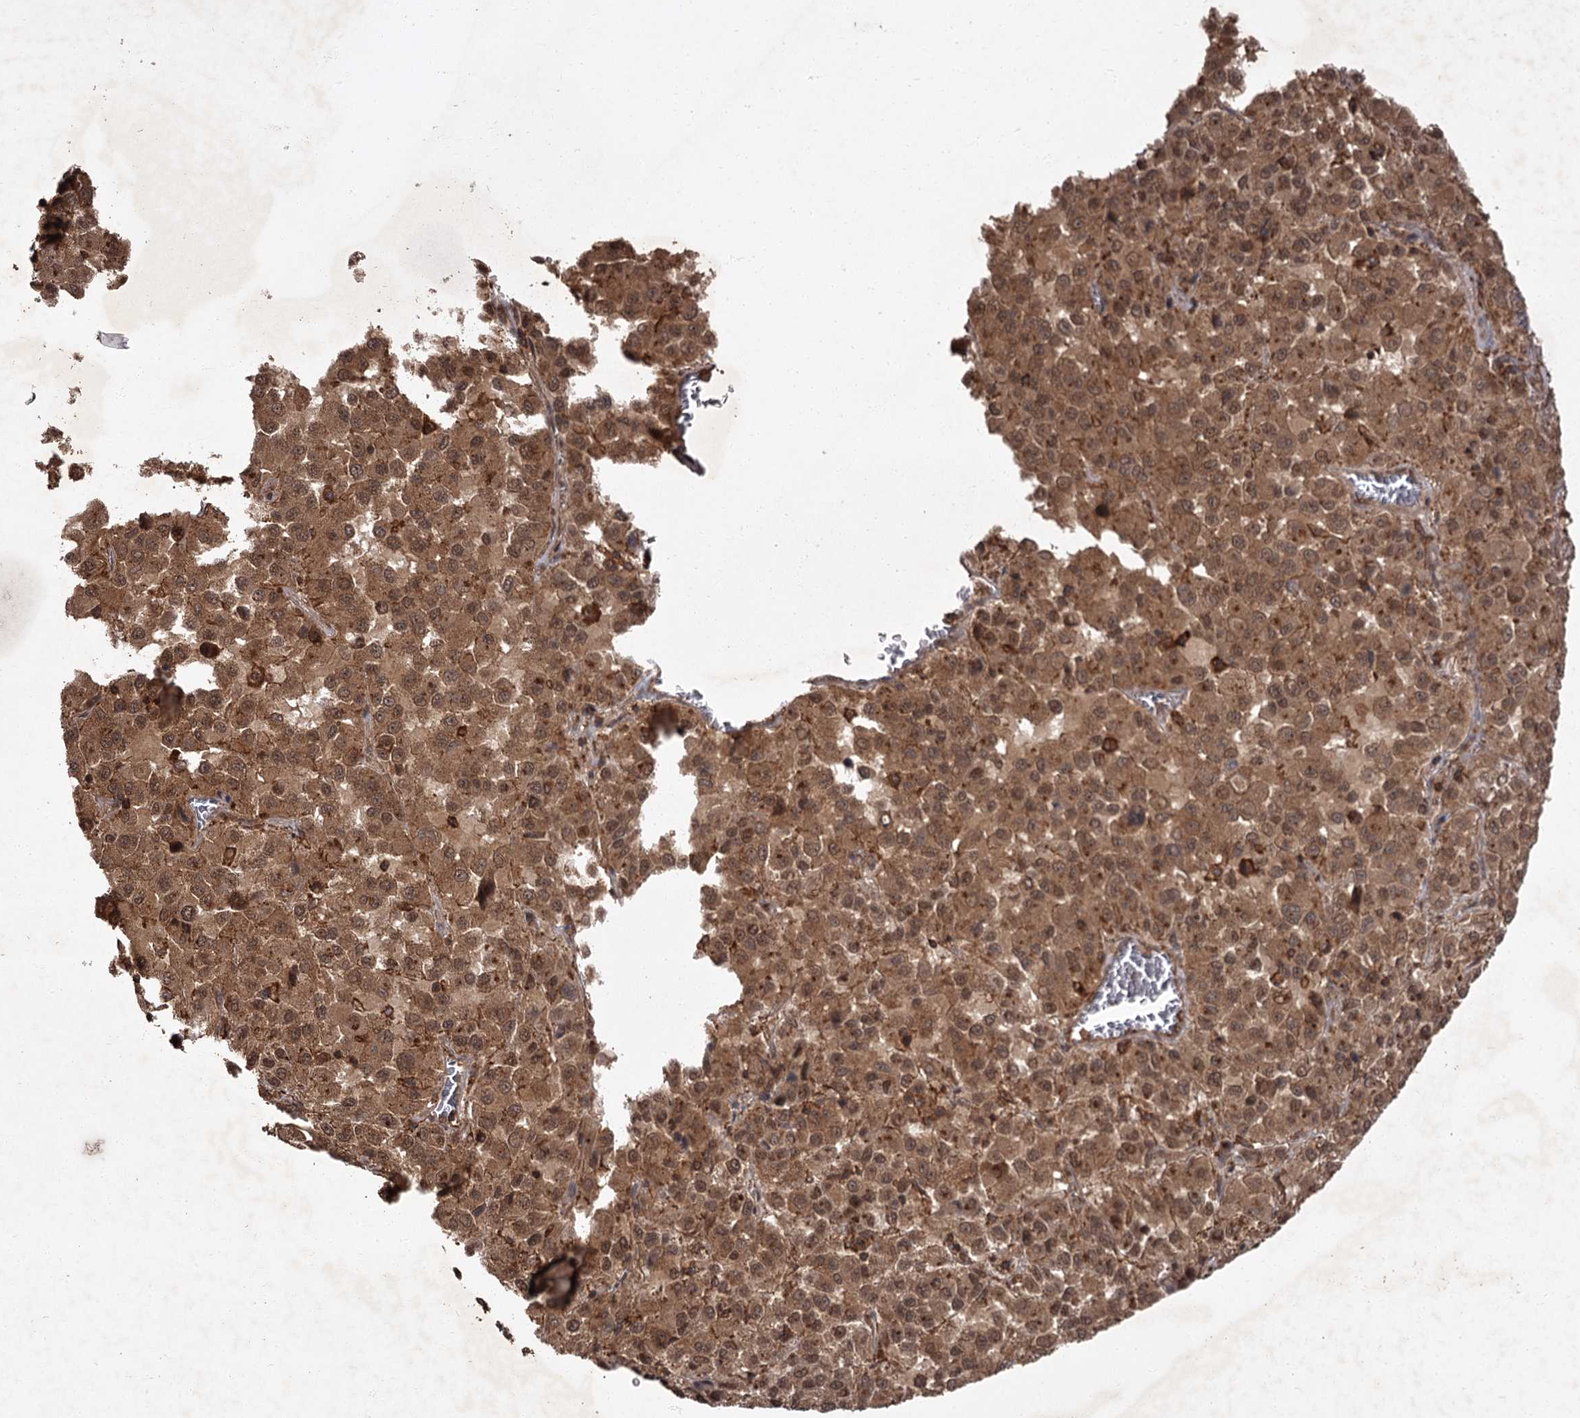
{"staining": {"intensity": "moderate", "quantity": ">75%", "location": "cytoplasmic/membranous,nuclear"}, "tissue": "melanoma", "cell_type": "Tumor cells", "image_type": "cancer", "snomed": [{"axis": "morphology", "description": "Malignant melanoma, Metastatic site"}, {"axis": "topography", "description": "Lung"}], "caption": "Malignant melanoma (metastatic site) tissue demonstrates moderate cytoplasmic/membranous and nuclear positivity in about >75% of tumor cells (brown staining indicates protein expression, while blue staining denotes nuclei).", "gene": "TBC1D23", "patient": {"sex": "male", "age": 64}}